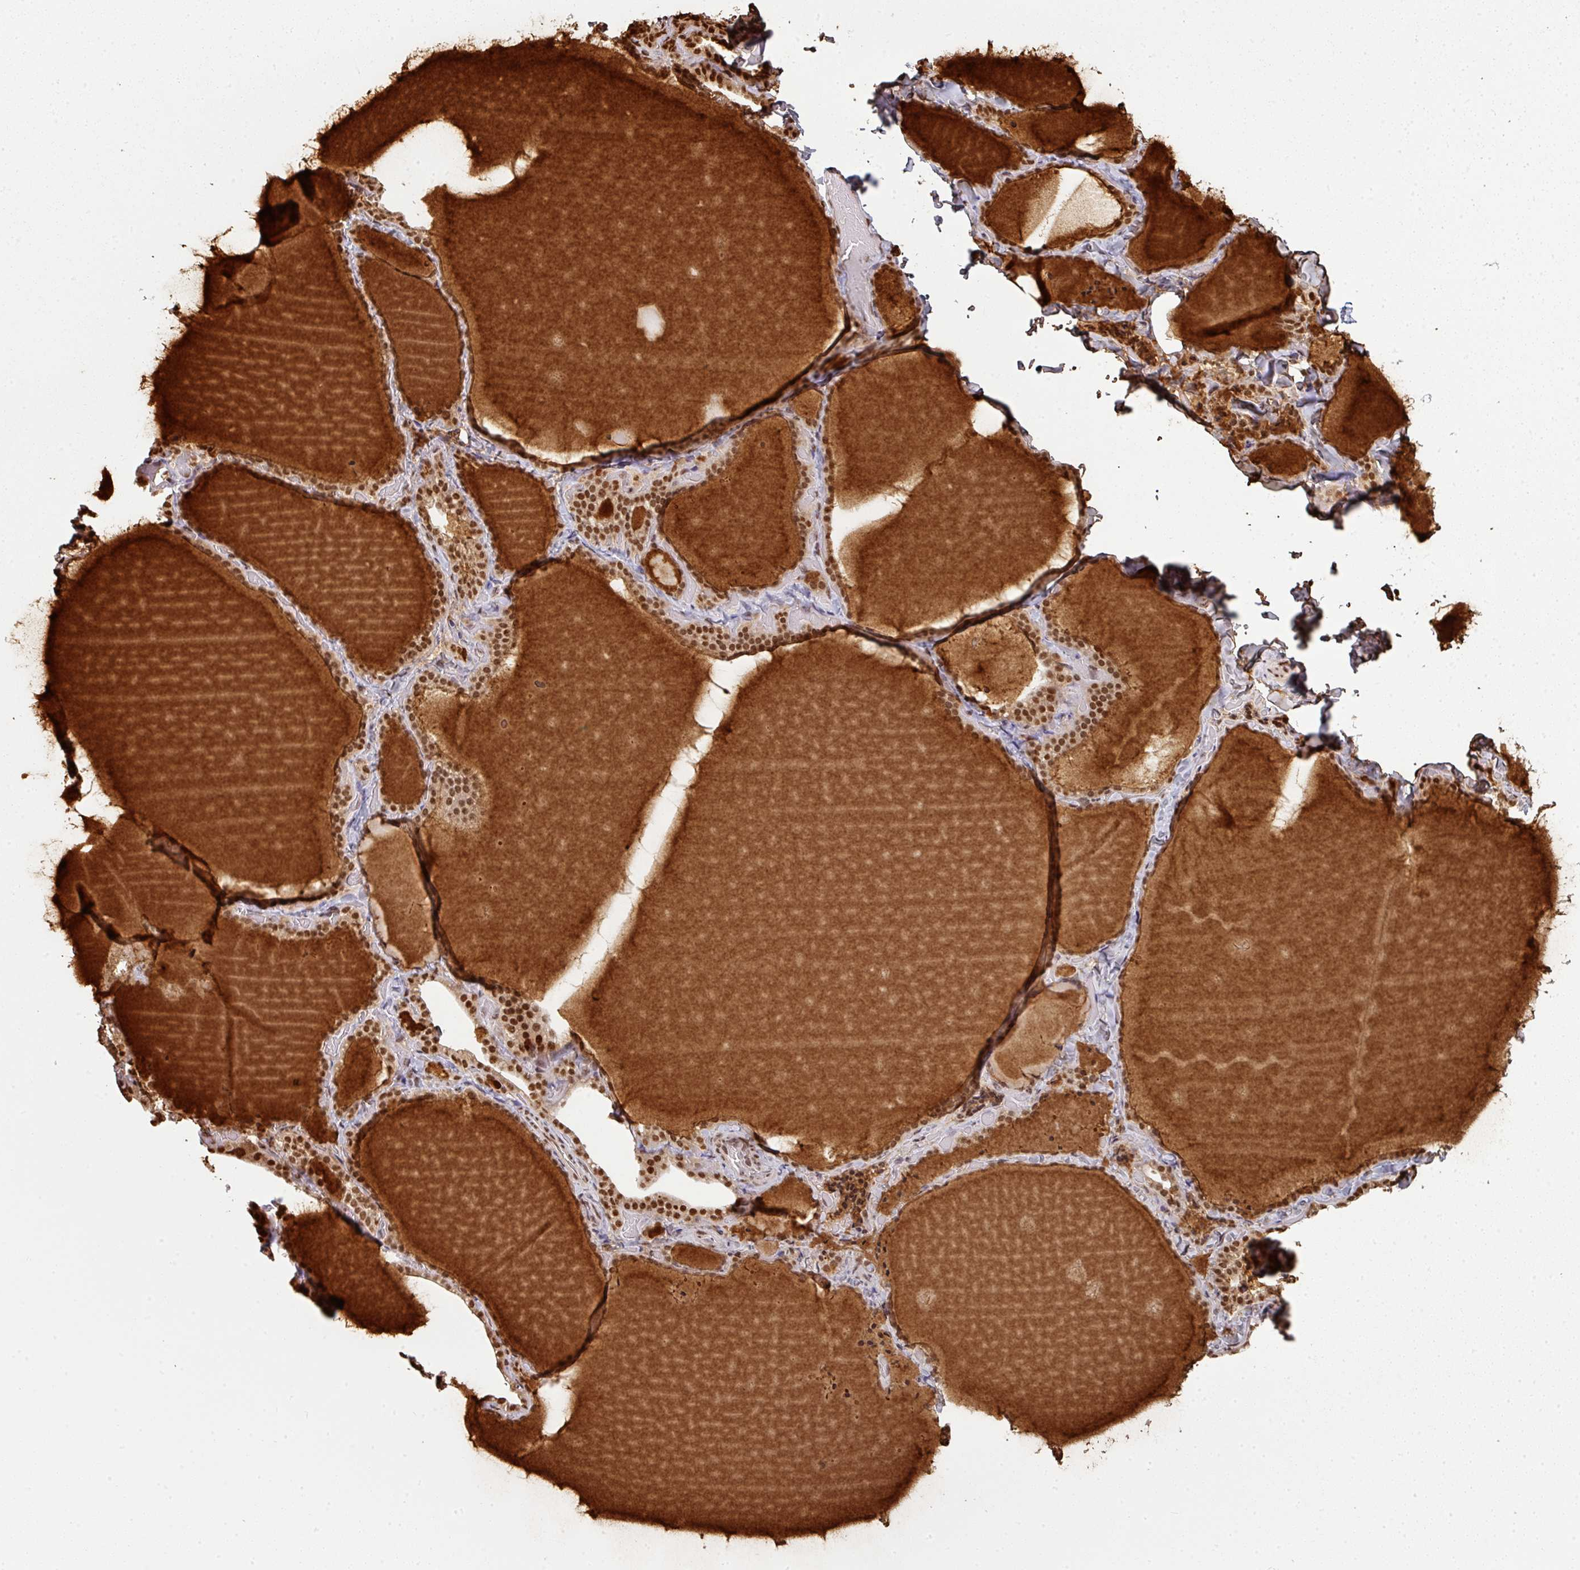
{"staining": {"intensity": "strong", "quantity": ">75%", "location": "nuclear"}, "tissue": "thyroid gland", "cell_type": "Glandular cells", "image_type": "normal", "snomed": [{"axis": "morphology", "description": "Normal tissue, NOS"}, {"axis": "topography", "description": "Thyroid gland"}], "caption": "Thyroid gland stained with immunohistochemistry displays strong nuclear positivity in about >75% of glandular cells. The staining was performed using DAB (3,3'-diaminobenzidine), with brown indicating positive protein expression. Nuclei are stained blue with hematoxylin.", "gene": "SIK3", "patient": {"sex": "female", "age": 22}}